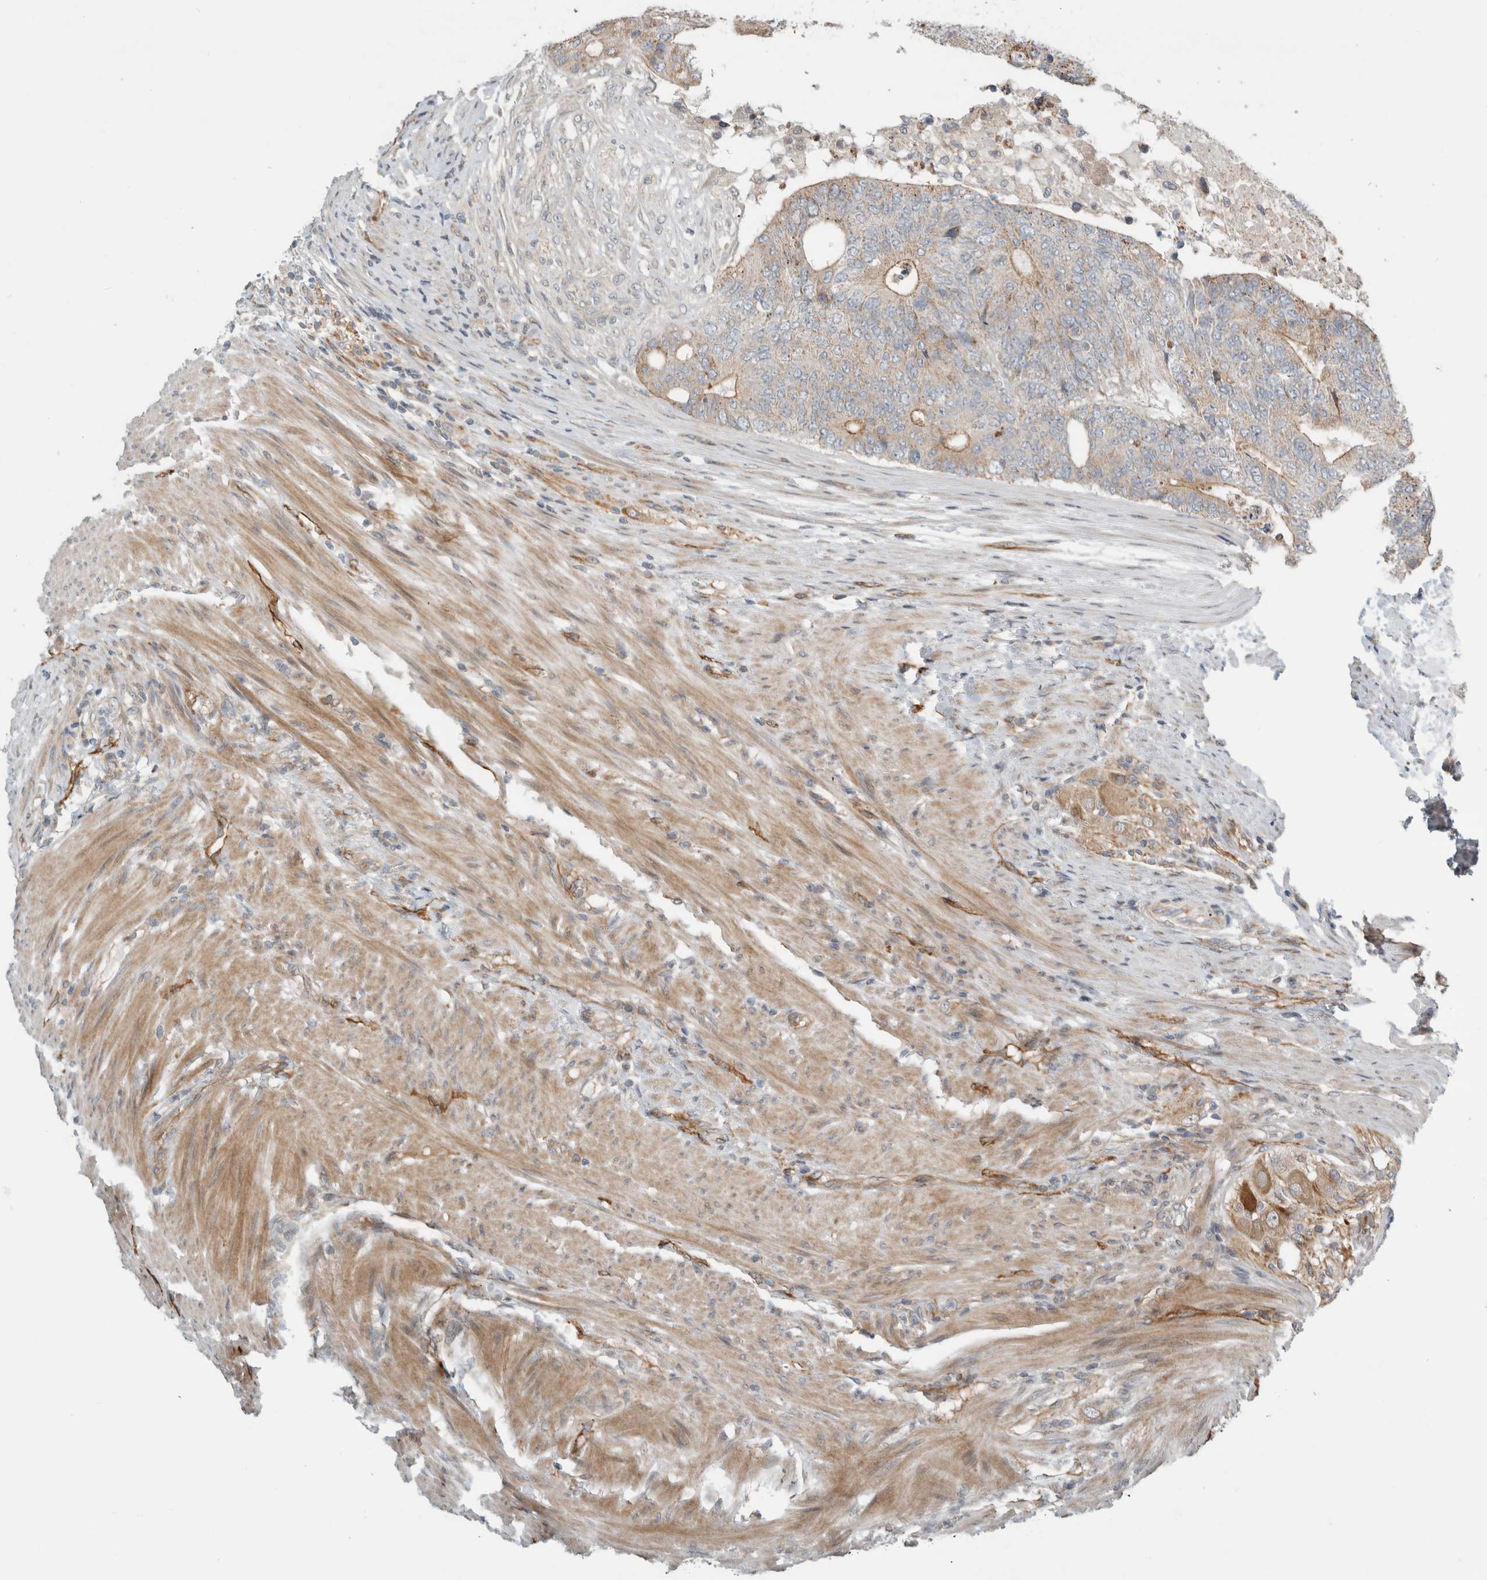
{"staining": {"intensity": "moderate", "quantity": "25%-75%", "location": "cytoplasmic/membranous"}, "tissue": "colorectal cancer", "cell_type": "Tumor cells", "image_type": "cancer", "snomed": [{"axis": "morphology", "description": "Adenocarcinoma, NOS"}, {"axis": "topography", "description": "Colon"}], "caption": "Moderate cytoplasmic/membranous protein positivity is seen in about 25%-75% of tumor cells in colorectal adenocarcinoma.", "gene": "KPNA5", "patient": {"sex": "female", "age": 67}}